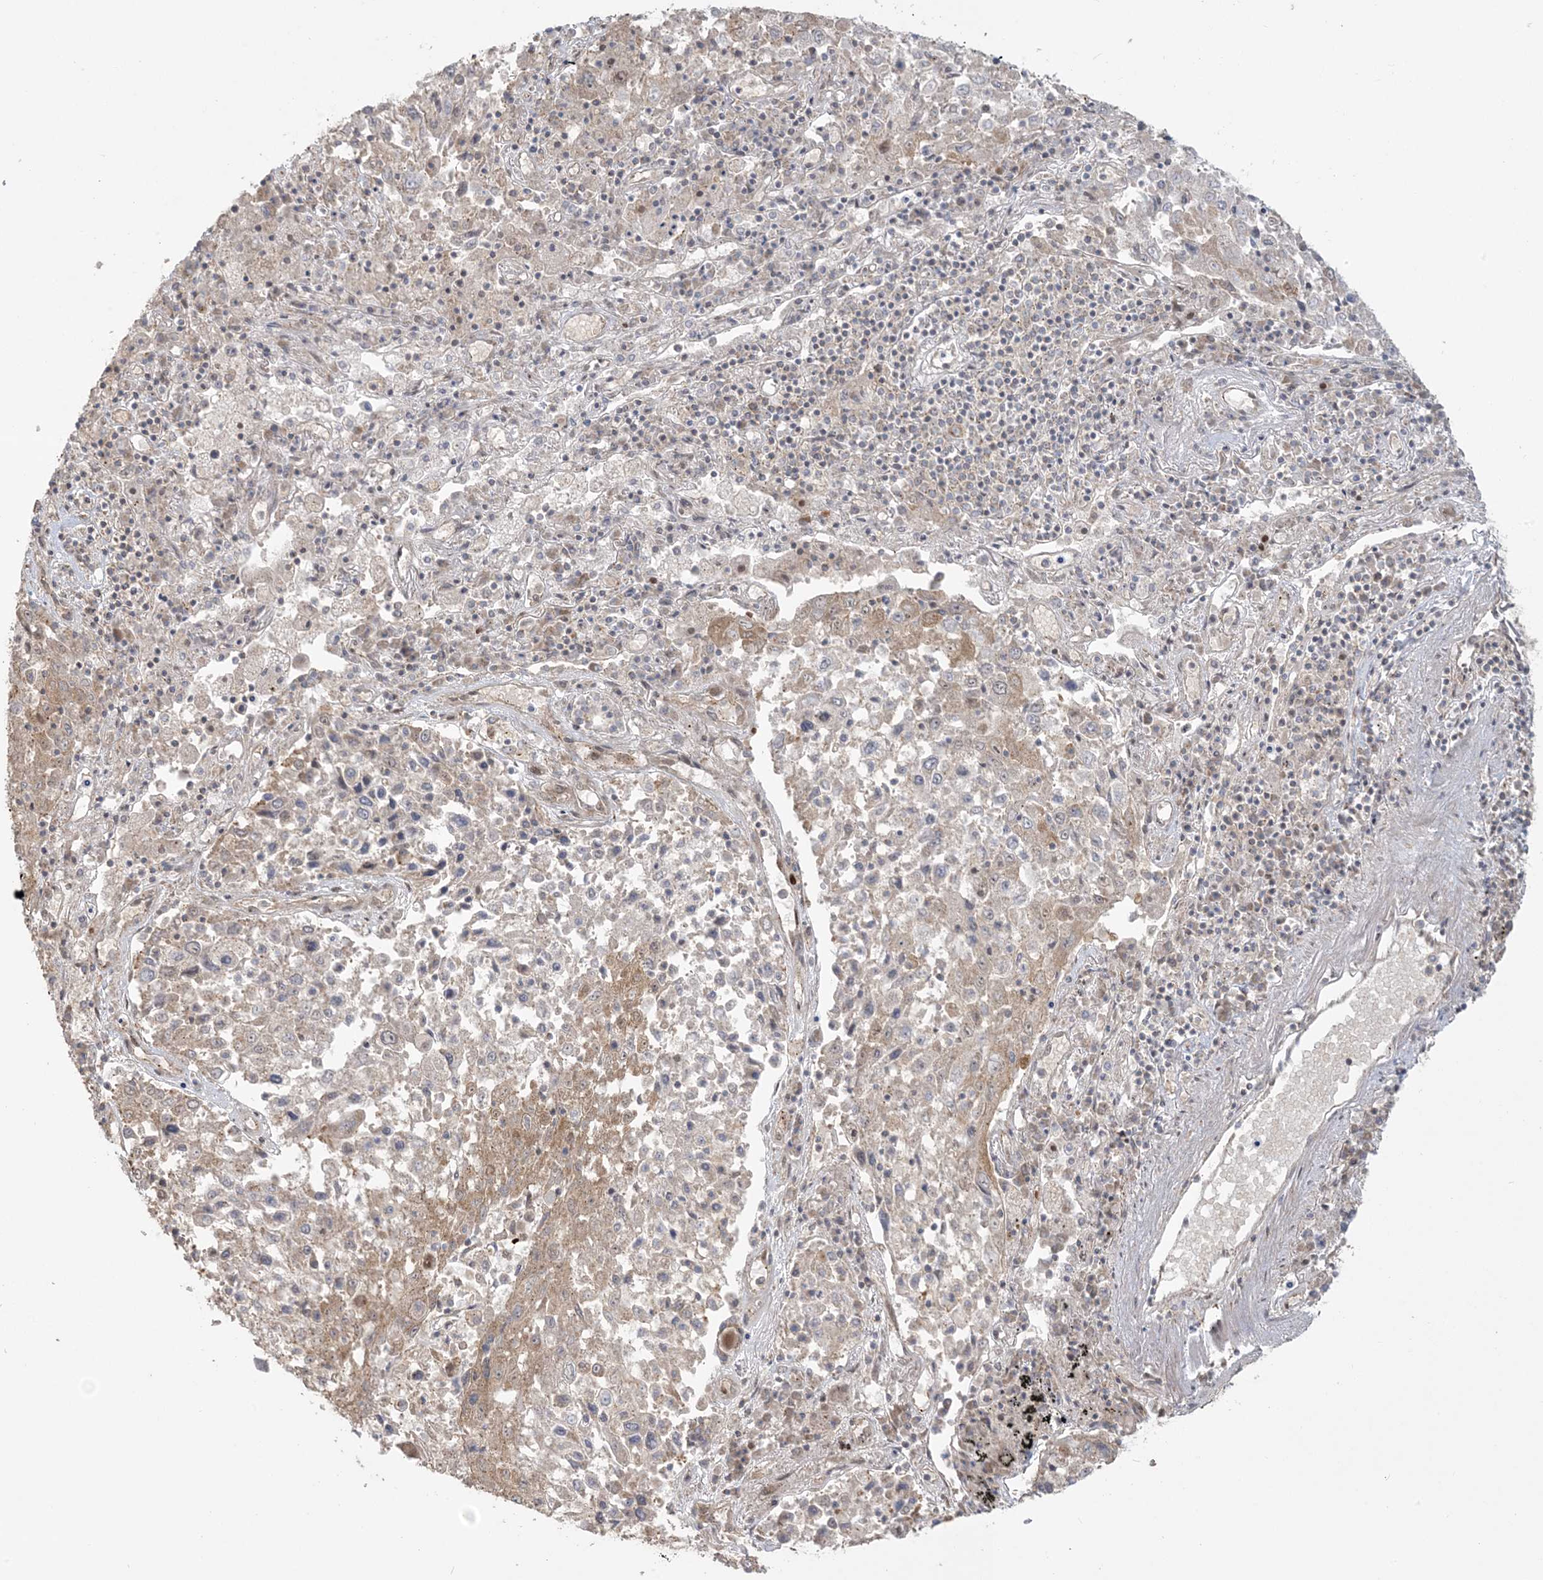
{"staining": {"intensity": "moderate", "quantity": "<25%", "location": "cytoplasmic/membranous"}, "tissue": "lung cancer", "cell_type": "Tumor cells", "image_type": "cancer", "snomed": [{"axis": "morphology", "description": "Squamous cell carcinoma, NOS"}, {"axis": "topography", "description": "Lung"}], "caption": "Immunohistochemistry (IHC) of human lung cancer demonstrates low levels of moderate cytoplasmic/membranous expression in about <25% of tumor cells.", "gene": "ABCF3", "patient": {"sex": "male", "age": 65}}